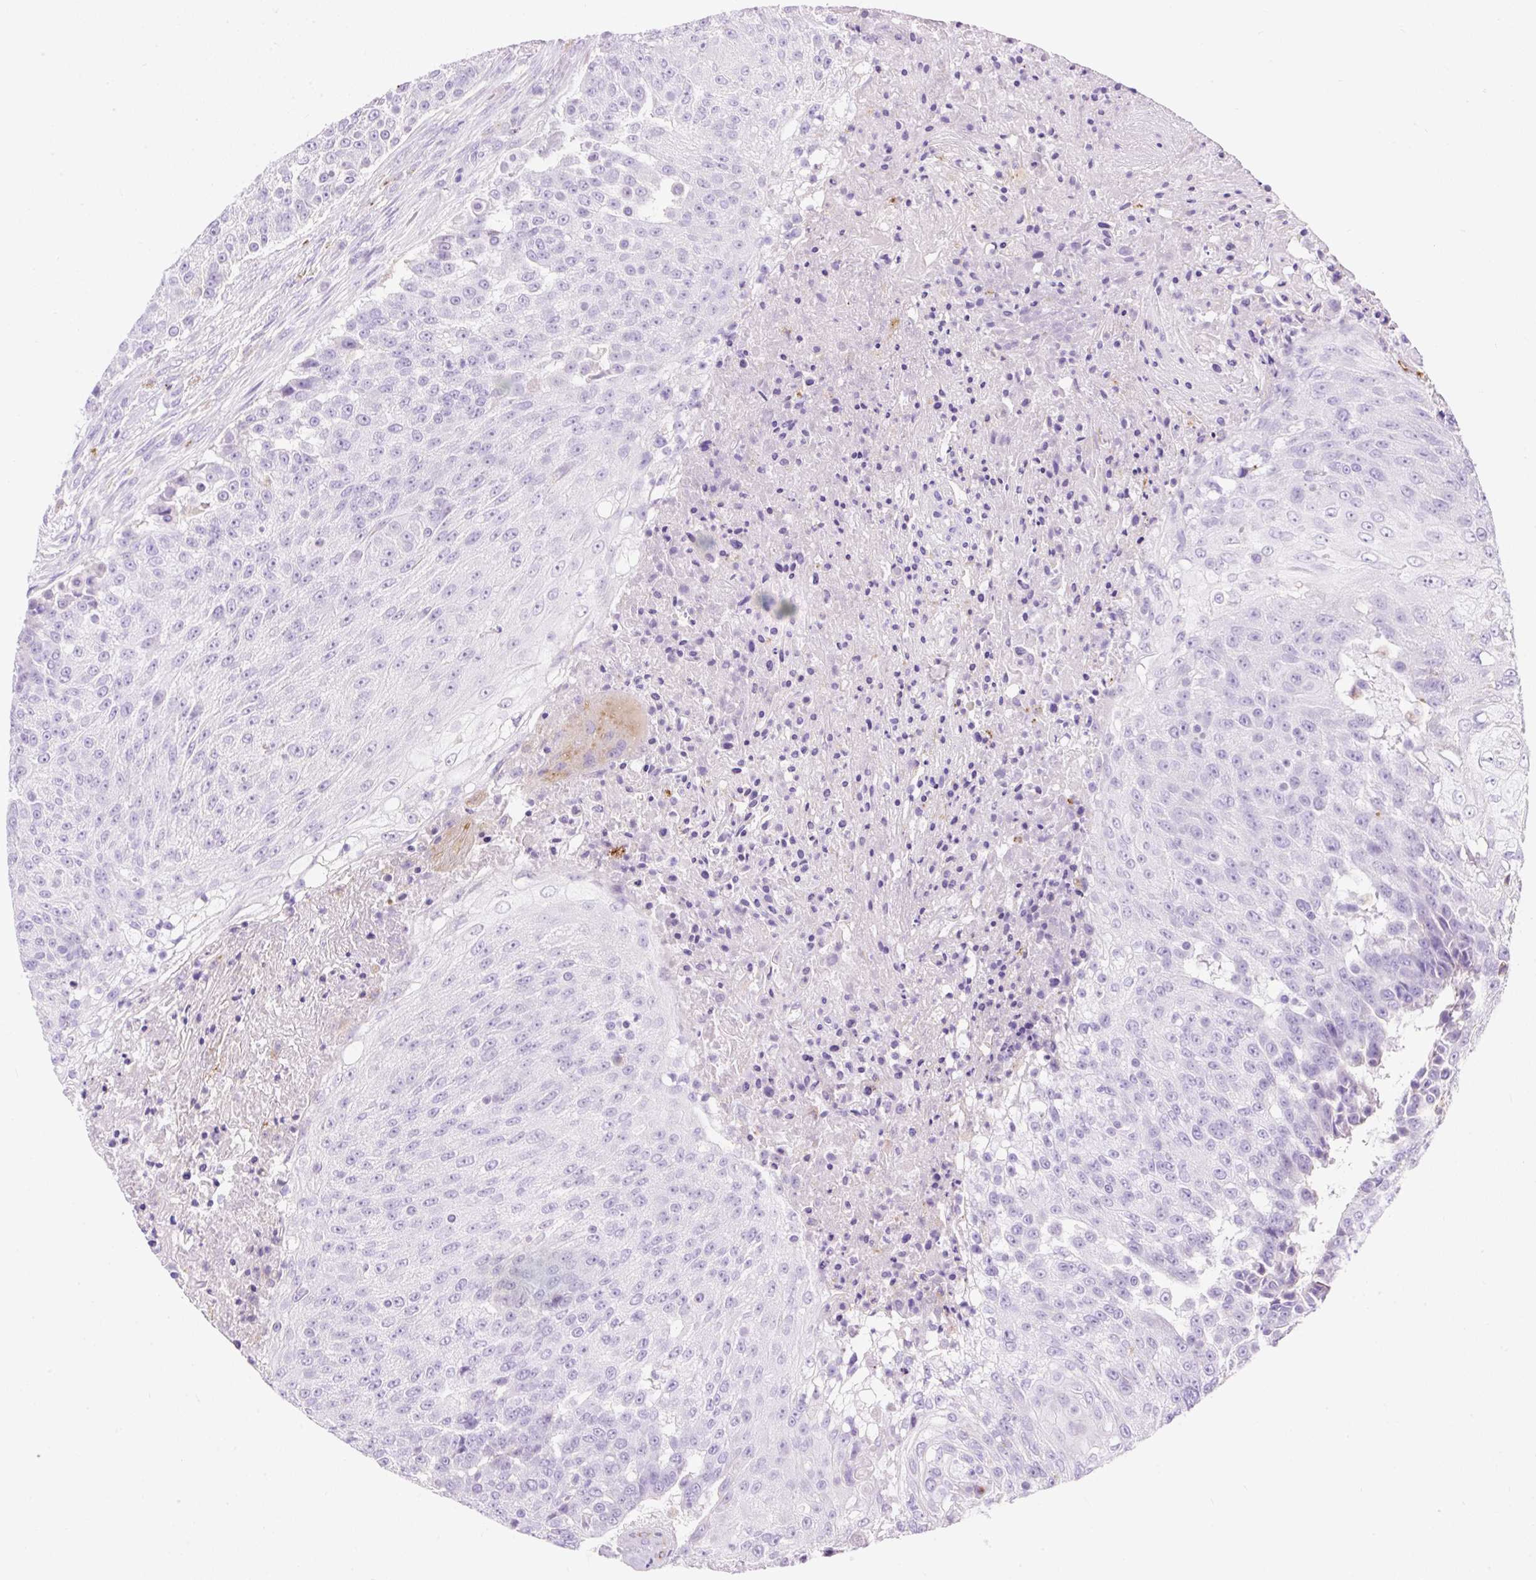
{"staining": {"intensity": "negative", "quantity": "none", "location": "none"}, "tissue": "urothelial cancer", "cell_type": "Tumor cells", "image_type": "cancer", "snomed": [{"axis": "morphology", "description": "Urothelial carcinoma, High grade"}, {"axis": "topography", "description": "Urinary bladder"}], "caption": "The micrograph exhibits no significant expression in tumor cells of urothelial cancer. Nuclei are stained in blue.", "gene": "HEXB", "patient": {"sex": "female", "age": 63}}